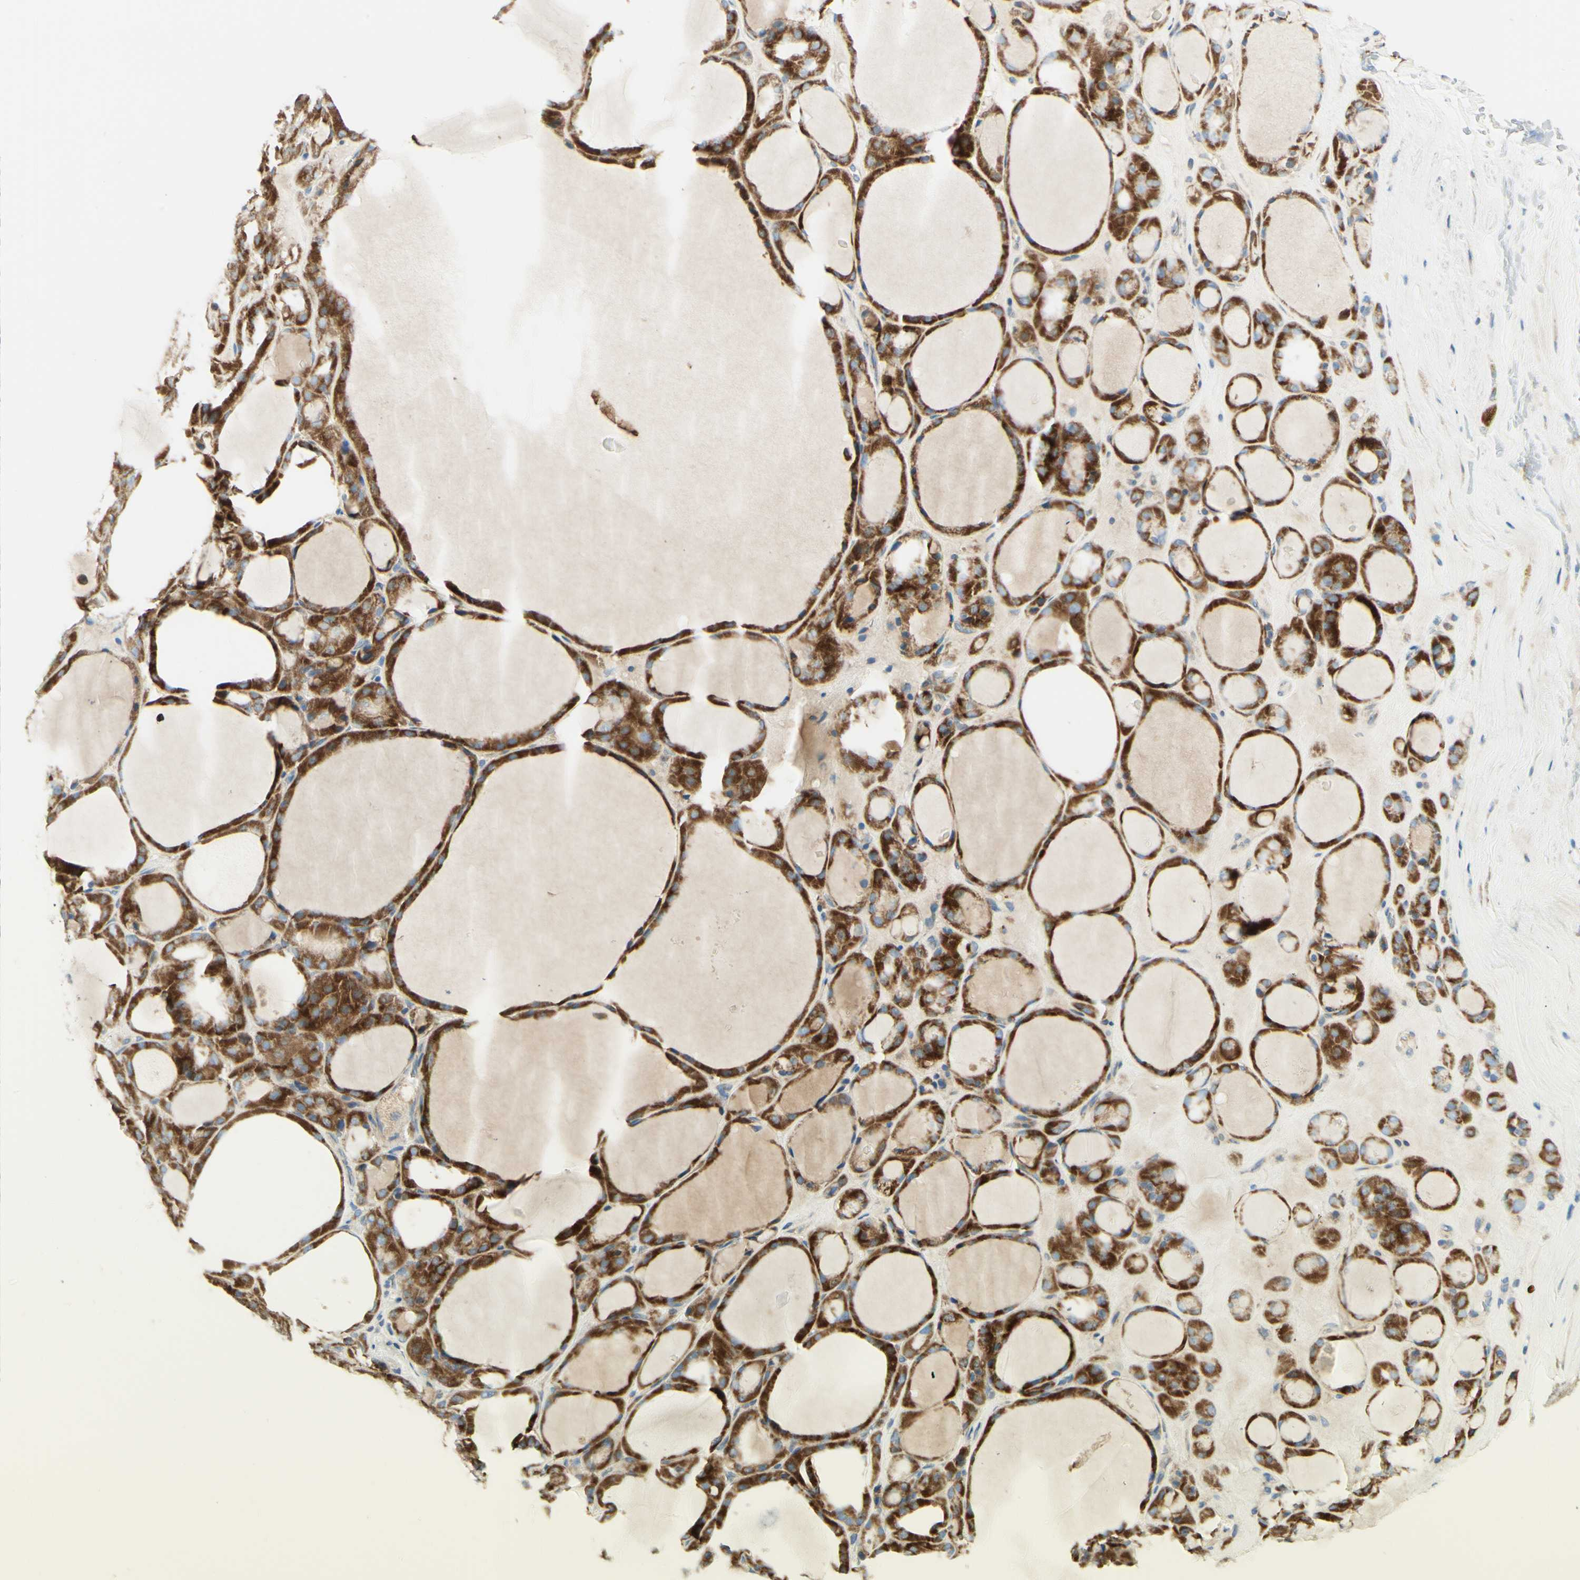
{"staining": {"intensity": "strong", "quantity": "25%-75%", "location": "cytoplasmic/membranous"}, "tissue": "thyroid gland", "cell_type": "Glandular cells", "image_type": "normal", "snomed": [{"axis": "morphology", "description": "Normal tissue, NOS"}, {"axis": "morphology", "description": "Carcinoma, NOS"}, {"axis": "topography", "description": "Thyroid gland"}], "caption": "Protein staining of normal thyroid gland reveals strong cytoplasmic/membranous staining in about 25%-75% of glandular cells. The protein of interest is stained brown, and the nuclei are stained in blue (DAB IHC with brightfield microscopy, high magnification).", "gene": "ARMC10", "patient": {"sex": "female", "age": 86}}